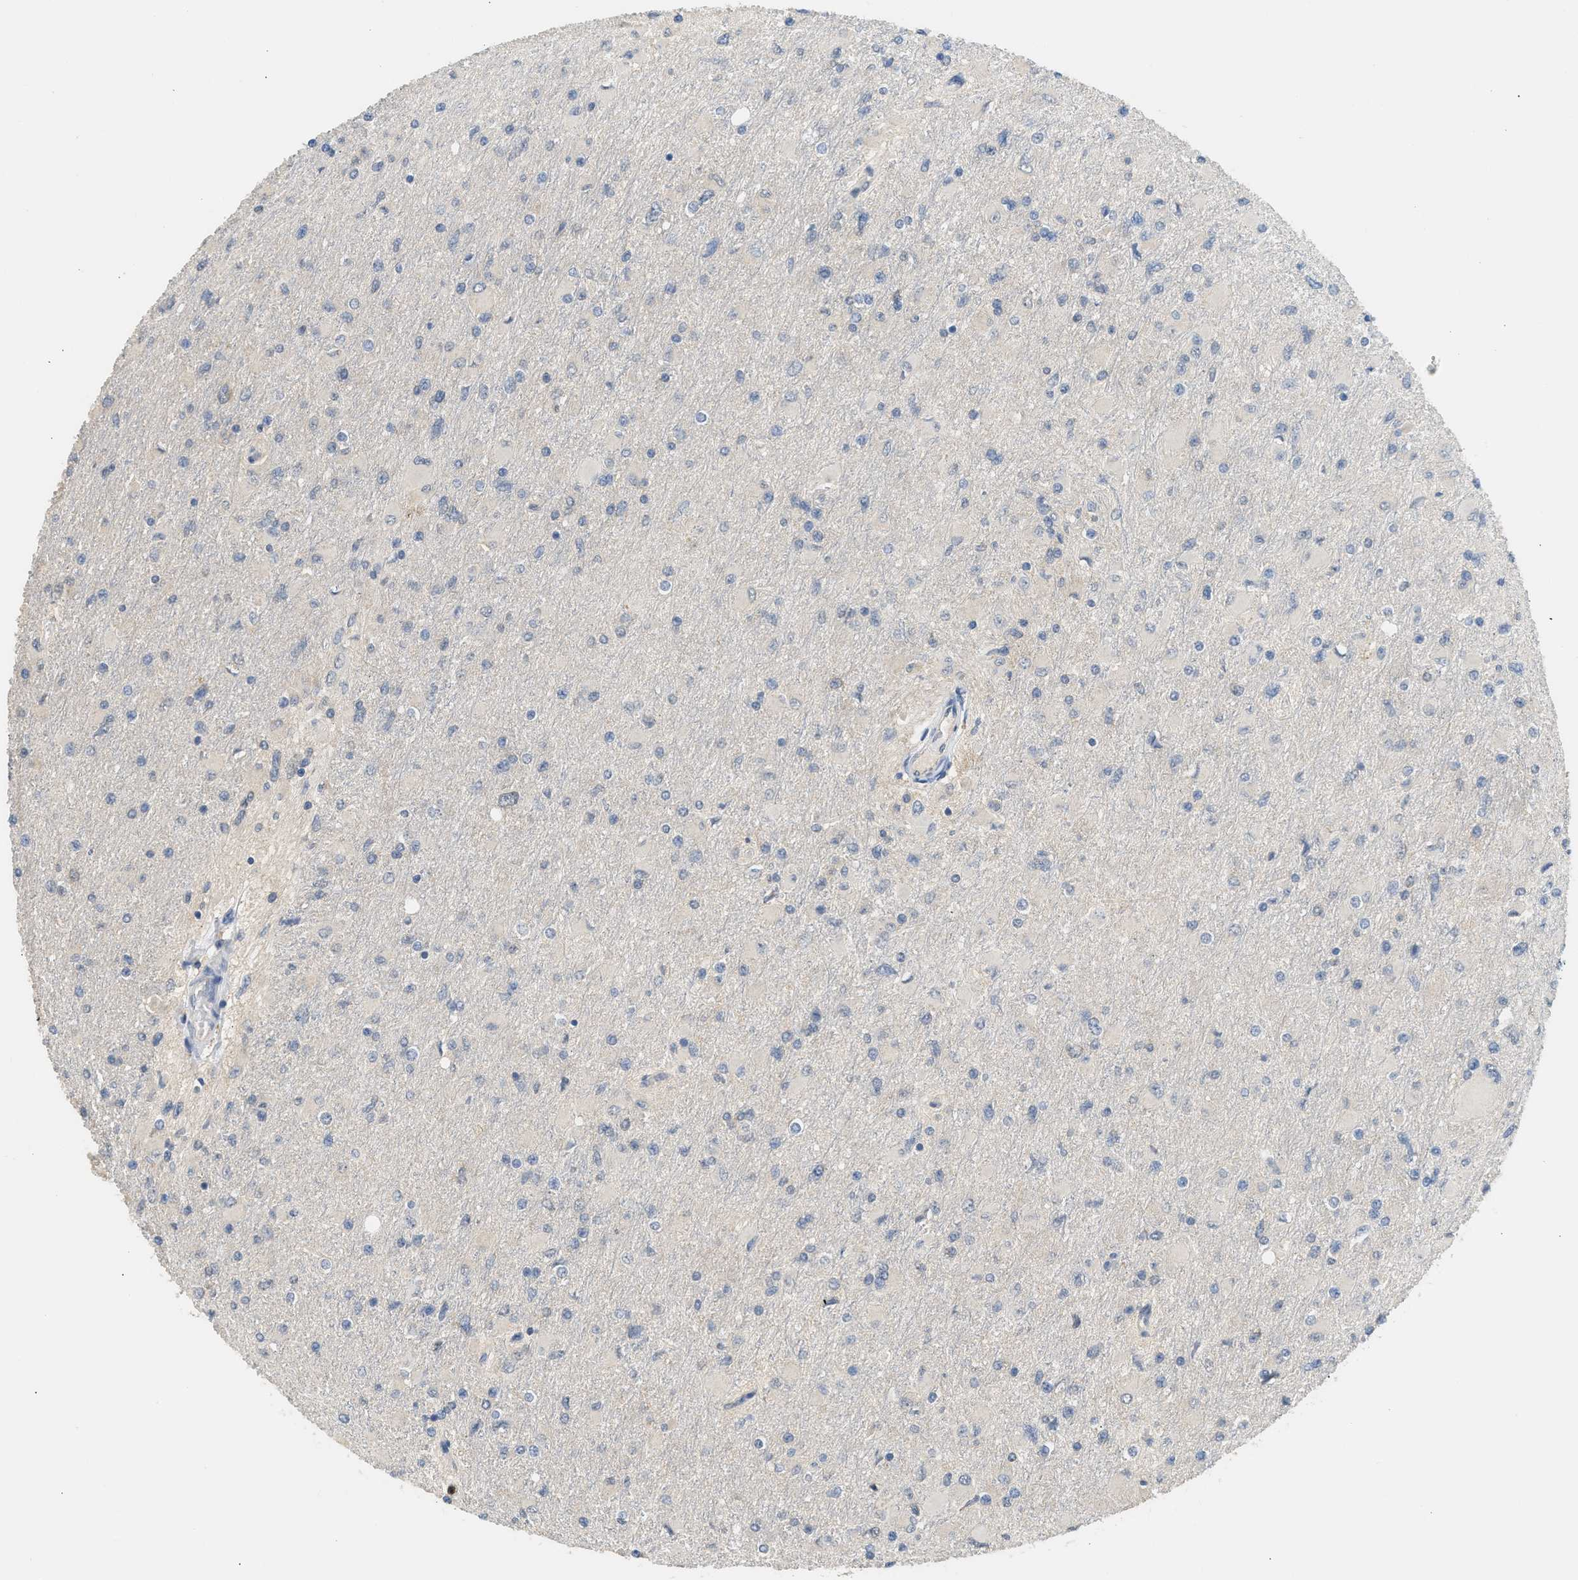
{"staining": {"intensity": "negative", "quantity": "none", "location": "none"}, "tissue": "glioma", "cell_type": "Tumor cells", "image_type": "cancer", "snomed": [{"axis": "morphology", "description": "Glioma, malignant, High grade"}, {"axis": "topography", "description": "Cerebral cortex"}], "caption": "High-grade glioma (malignant) stained for a protein using immunohistochemistry (IHC) demonstrates no staining tumor cells.", "gene": "RHBDF2", "patient": {"sex": "female", "age": 36}}